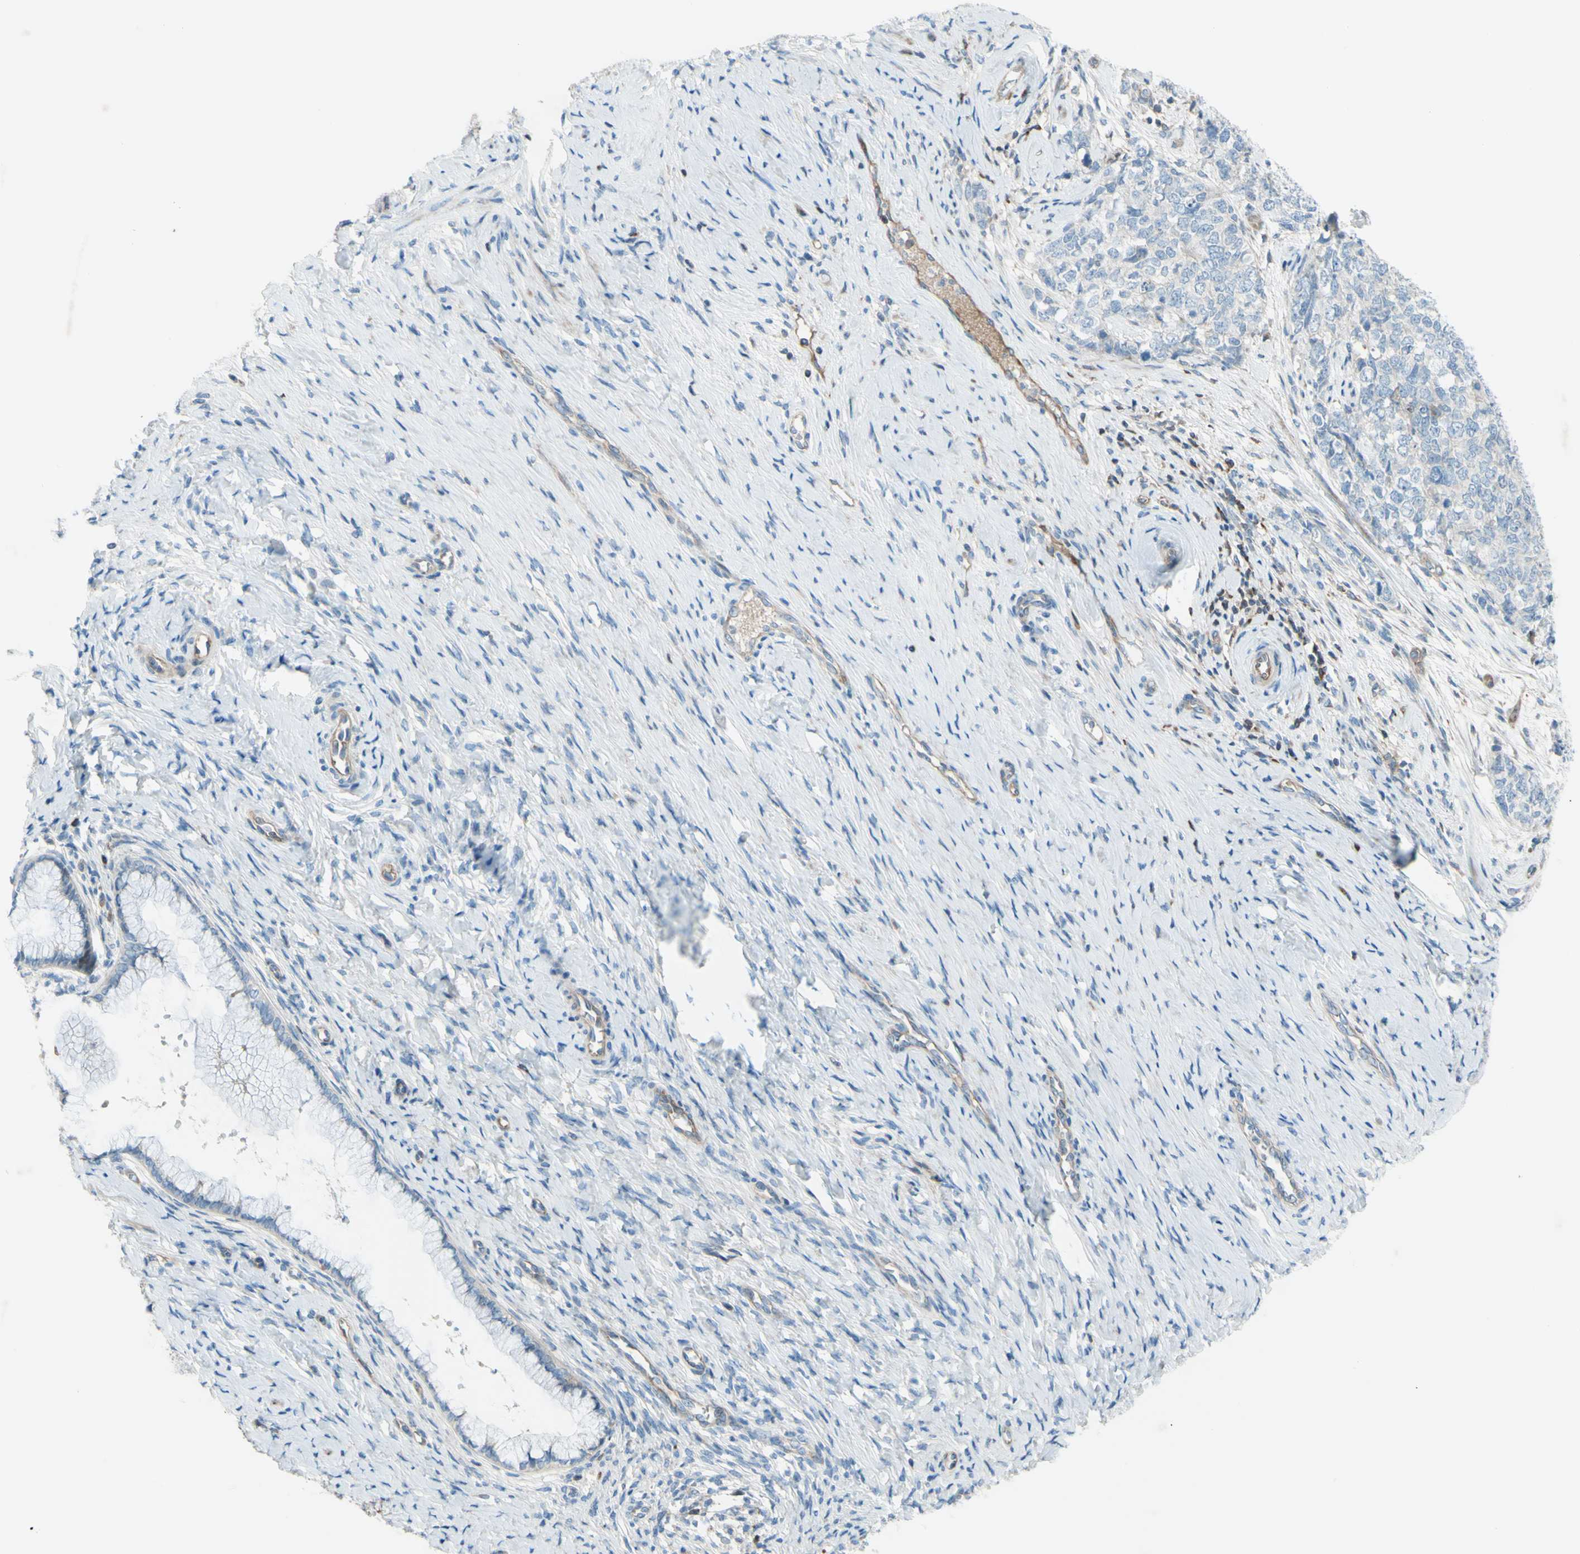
{"staining": {"intensity": "negative", "quantity": "none", "location": "none"}, "tissue": "cervical cancer", "cell_type": "Tumor cells", "image_type": "cancer", "snomed": [{"axis": "morphology", "description": "Squamous cell carcinoma, NOS"}, {"axis": "topography", "description": "Cervix"}], "caption": "Cervical squamous cell carcinoma was stained to show a protein in brown. There is no significant staining in tumor cells.", "gene": "PAK2", "patient": {"sex": "female", "age": 63}}